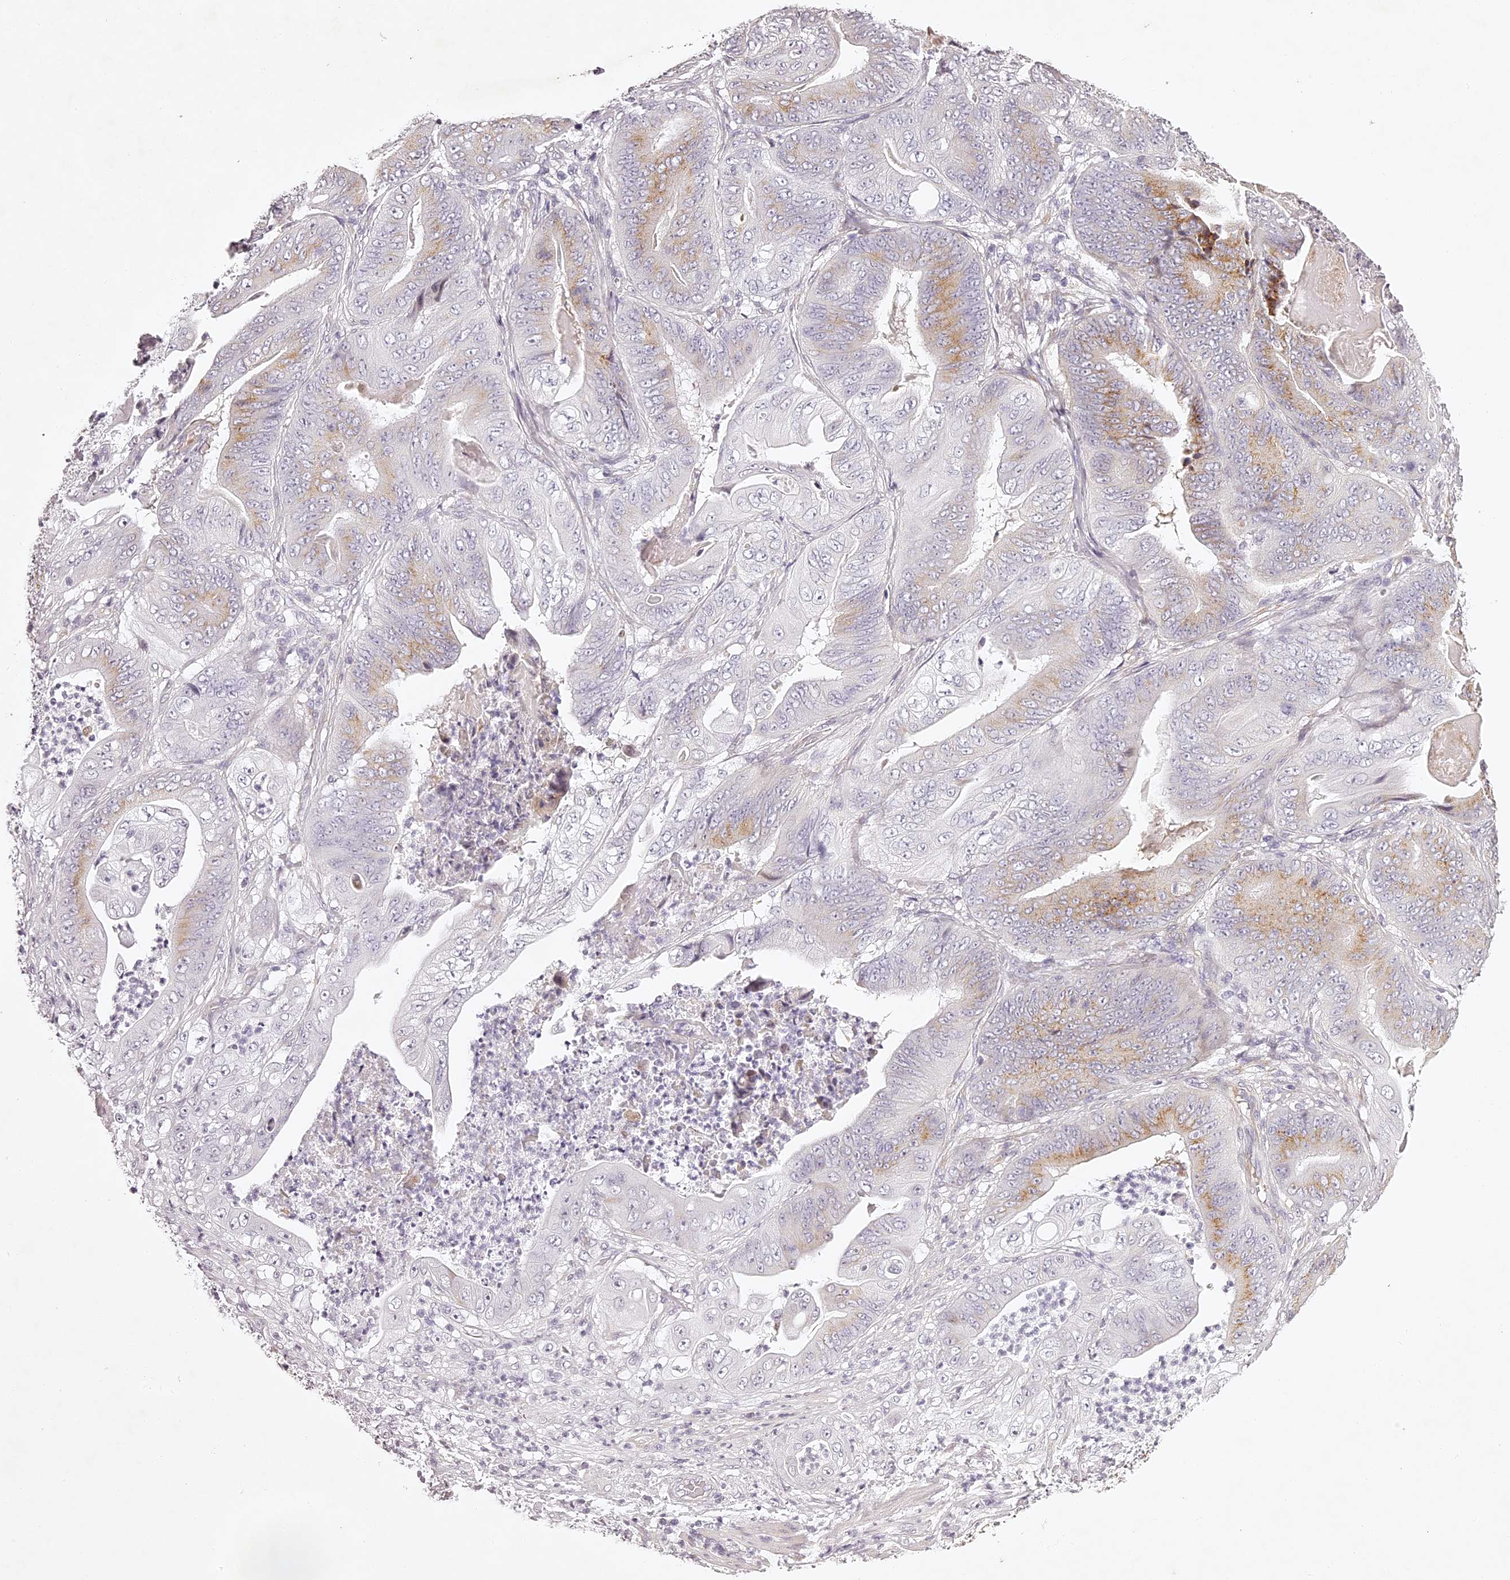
{"staining": {"intensity": "moderate", "quantity": "25%-75%", "location": "cytoplasmic/membranous"}, "tissue": "stomach cancer", "cell_type": "Tumor cells", "image_type": "cancer", "snomed": [{"axis": "morphology", "description": "Adenocarcinoma, NOS"}, {"axis": "topography", "description": "Stomach"}], "caption": "Approximately 25%-75% of tumor cells in human stomach adenocarcinoma show moderate cytoplasmic/membranous protein staining as visualized by brown immunohistochemical staining.", "gene": "ELAPOR1", "patient": {"sex": "female", "age": 73}}